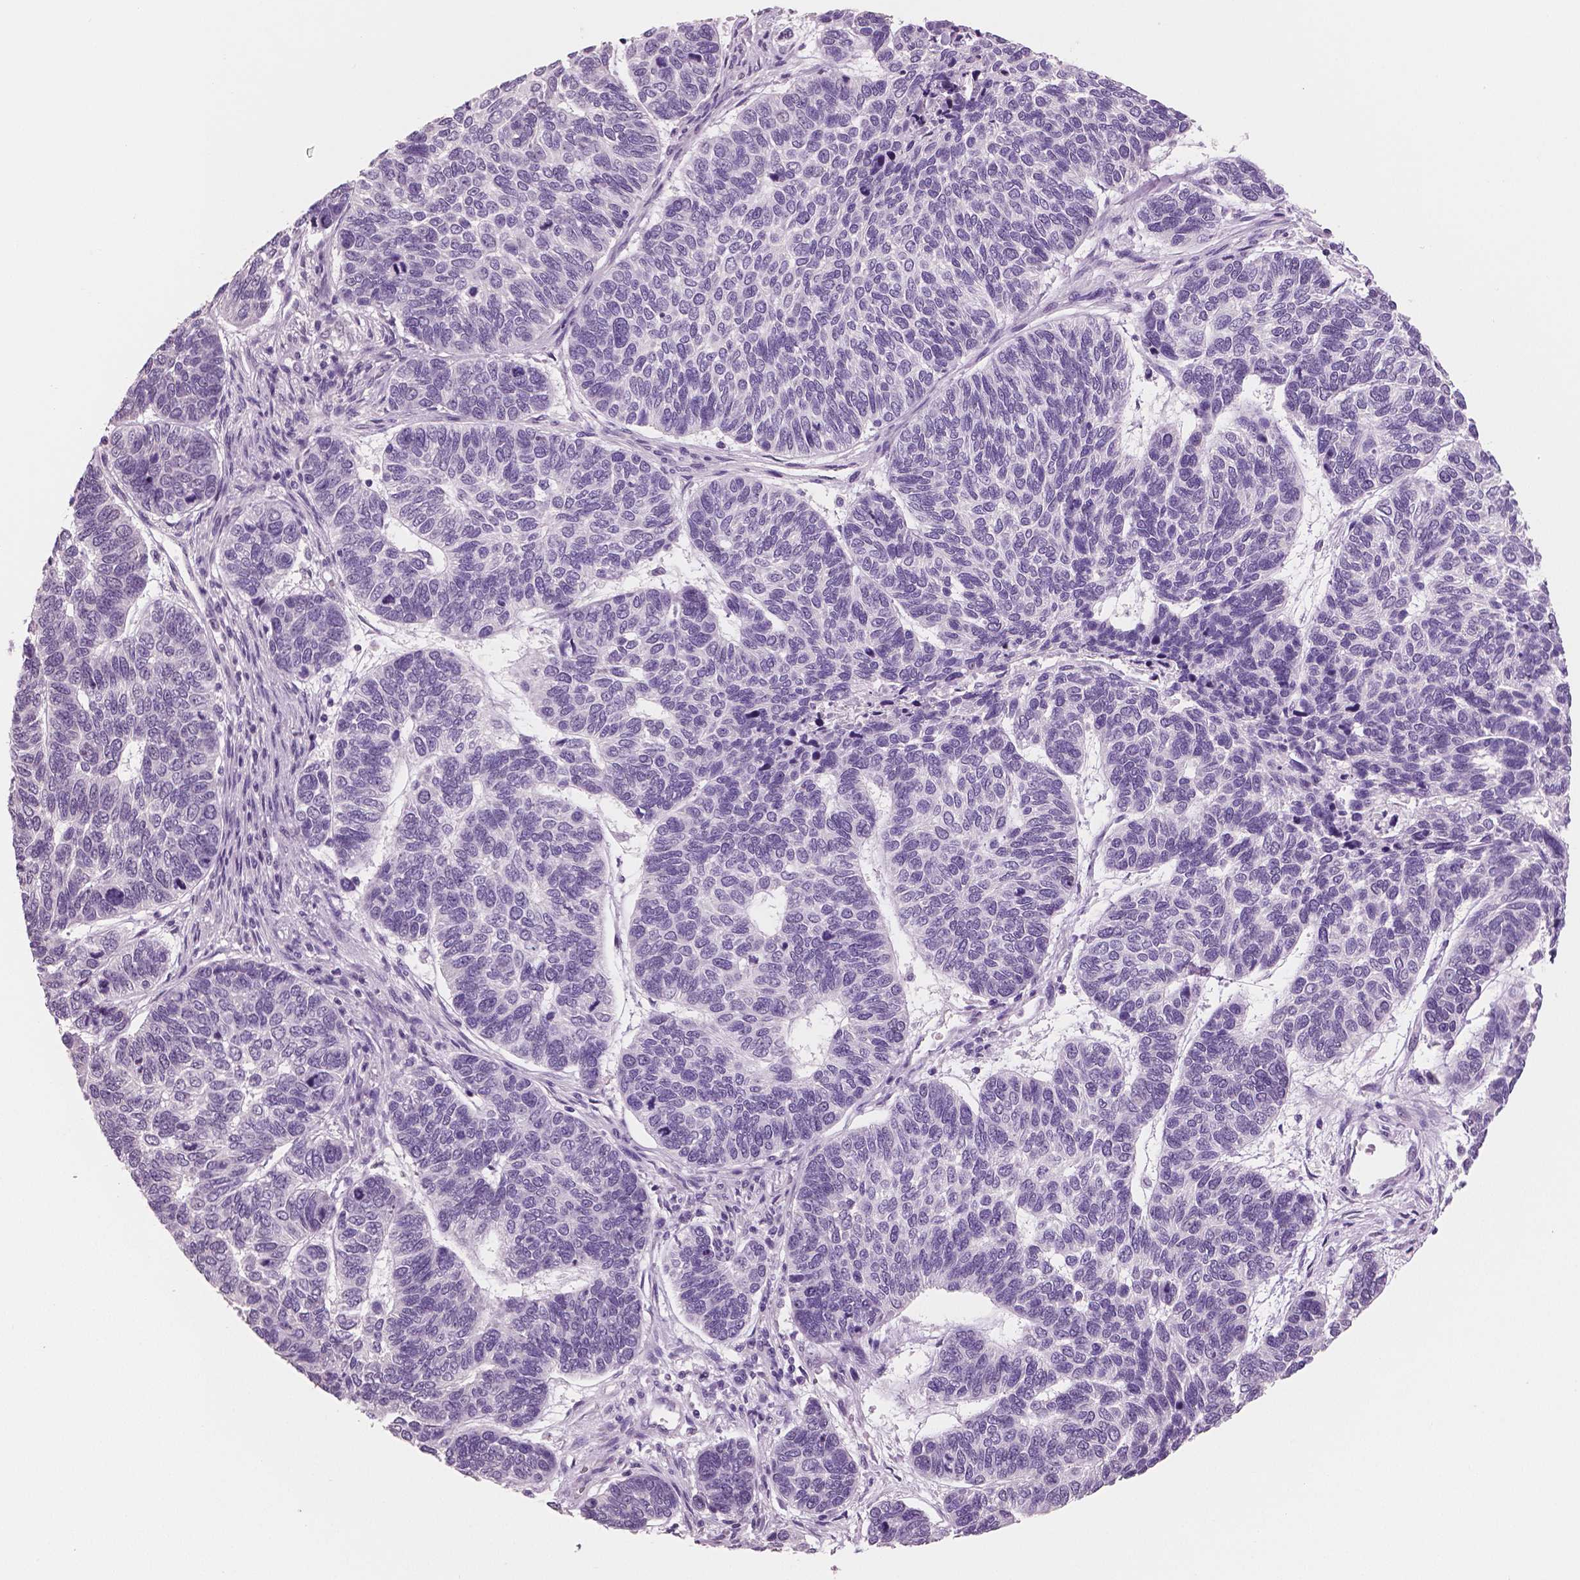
{"staining": {"intensity": "negative", "quantity": "none", "location": "none"}, "tissue": "skin cancer", "cell_type": "Tumor cells", "image_type": "cancer", "snomed": [{"axis": "morphology", "description": "Basal cell carcinoma"}, {"axis": "topography", "description": "Skin"}], "caption": "This is a micrograph of immunohistochemistry staining of skin basal cell carcinoma, which shows no staining in tumor cells.", "gene": "NECAB2", "patient": {"sex": "female", "age": 65}}